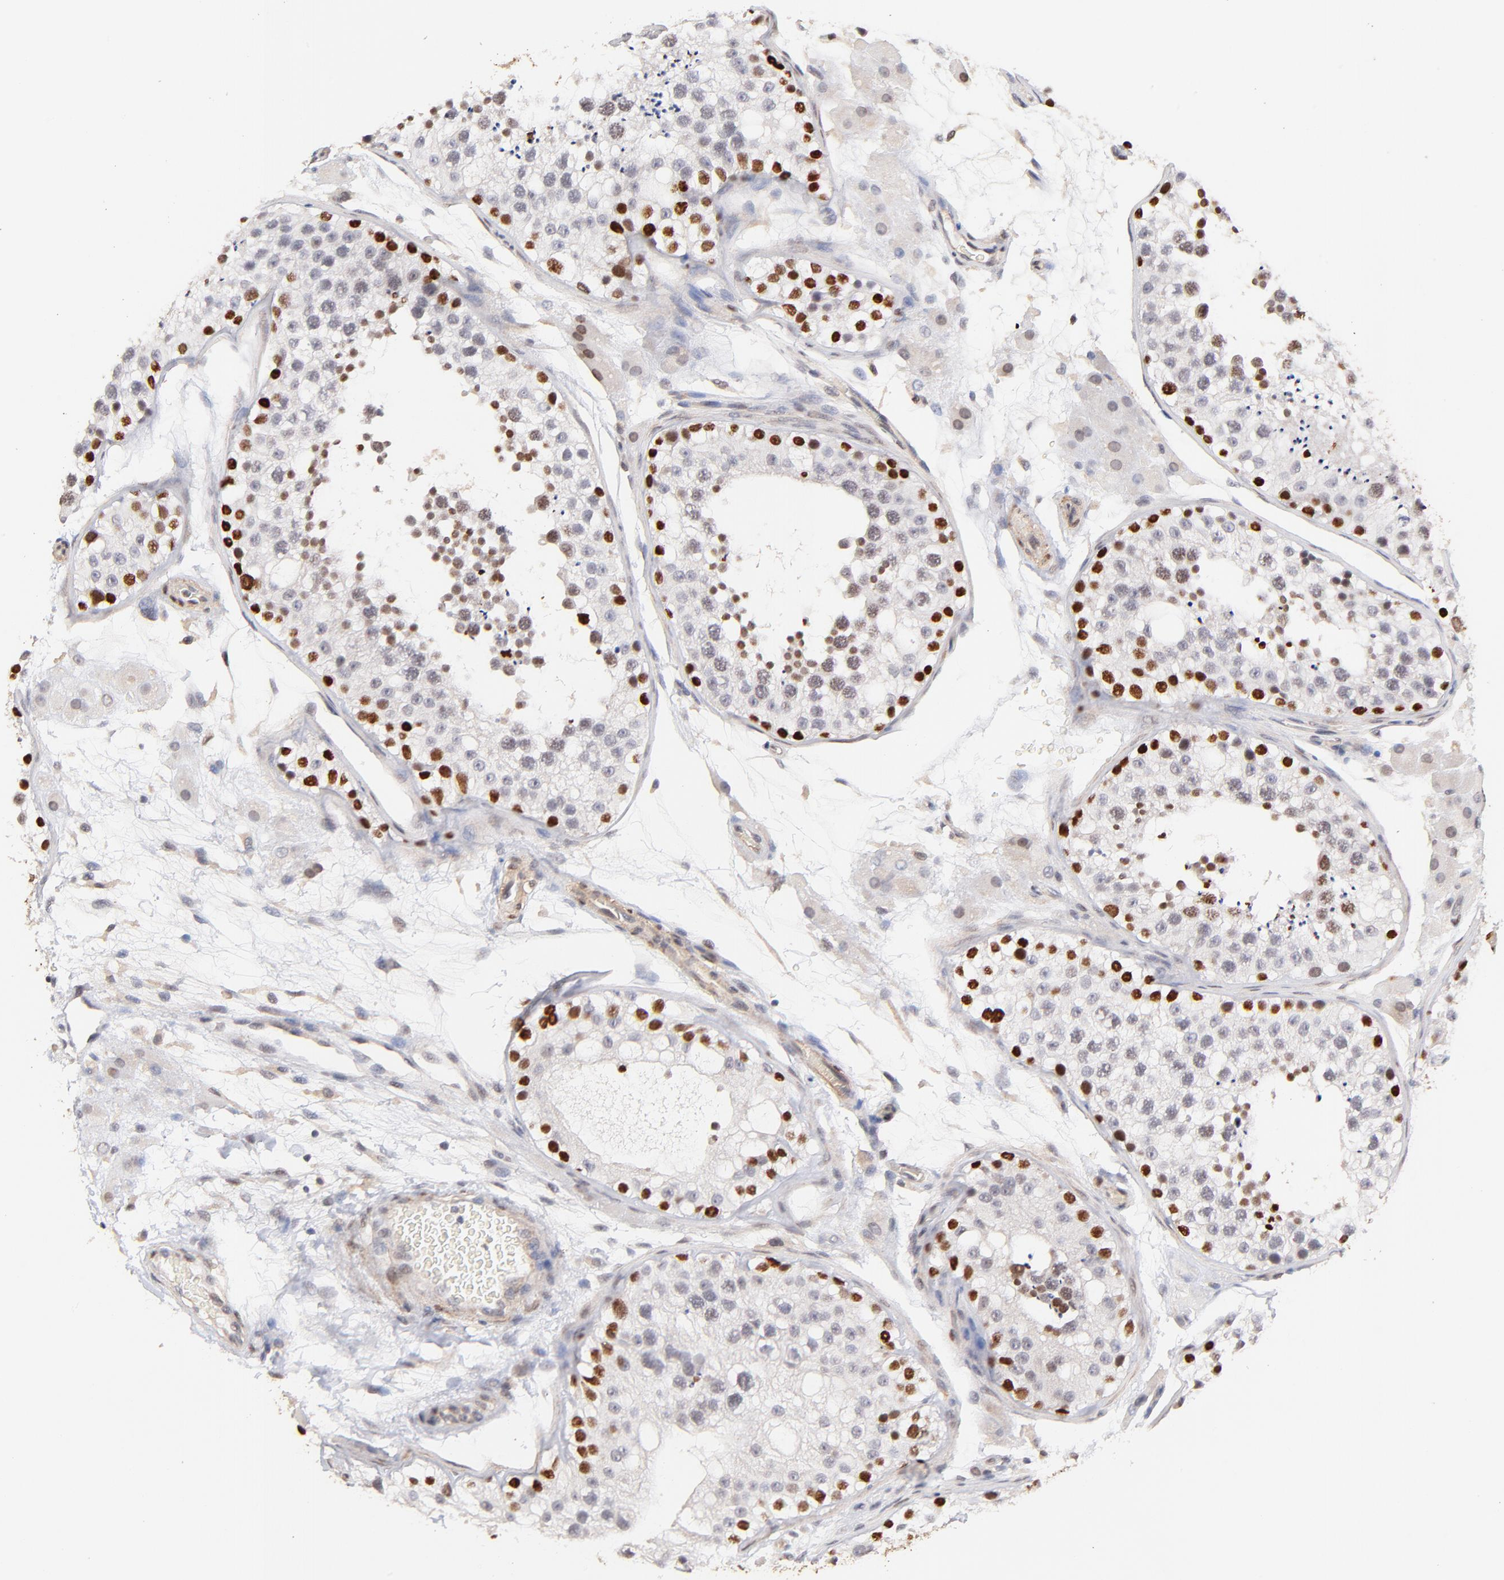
{"staining": {"intensity": "strong", "quantity": "<25%", "location": "nuclear"}, "tissue": "testis", "cell_type": "Cells in seminiferous ducts", "image_type": "normal", "snomed": [{"axis": "morphology", "description": "Normal tissue, NOS"}, {"axis": "topography", "description": "Testis"}], "caption": "Normal testis demonstrates strong nuclear positivity in about <25% of cells in seminiferous ducts (DAB IHC with brightfield microscopy, high magnification)..", "gene": "ZFP92", "patient": {"sex": "male", "age": 26}}